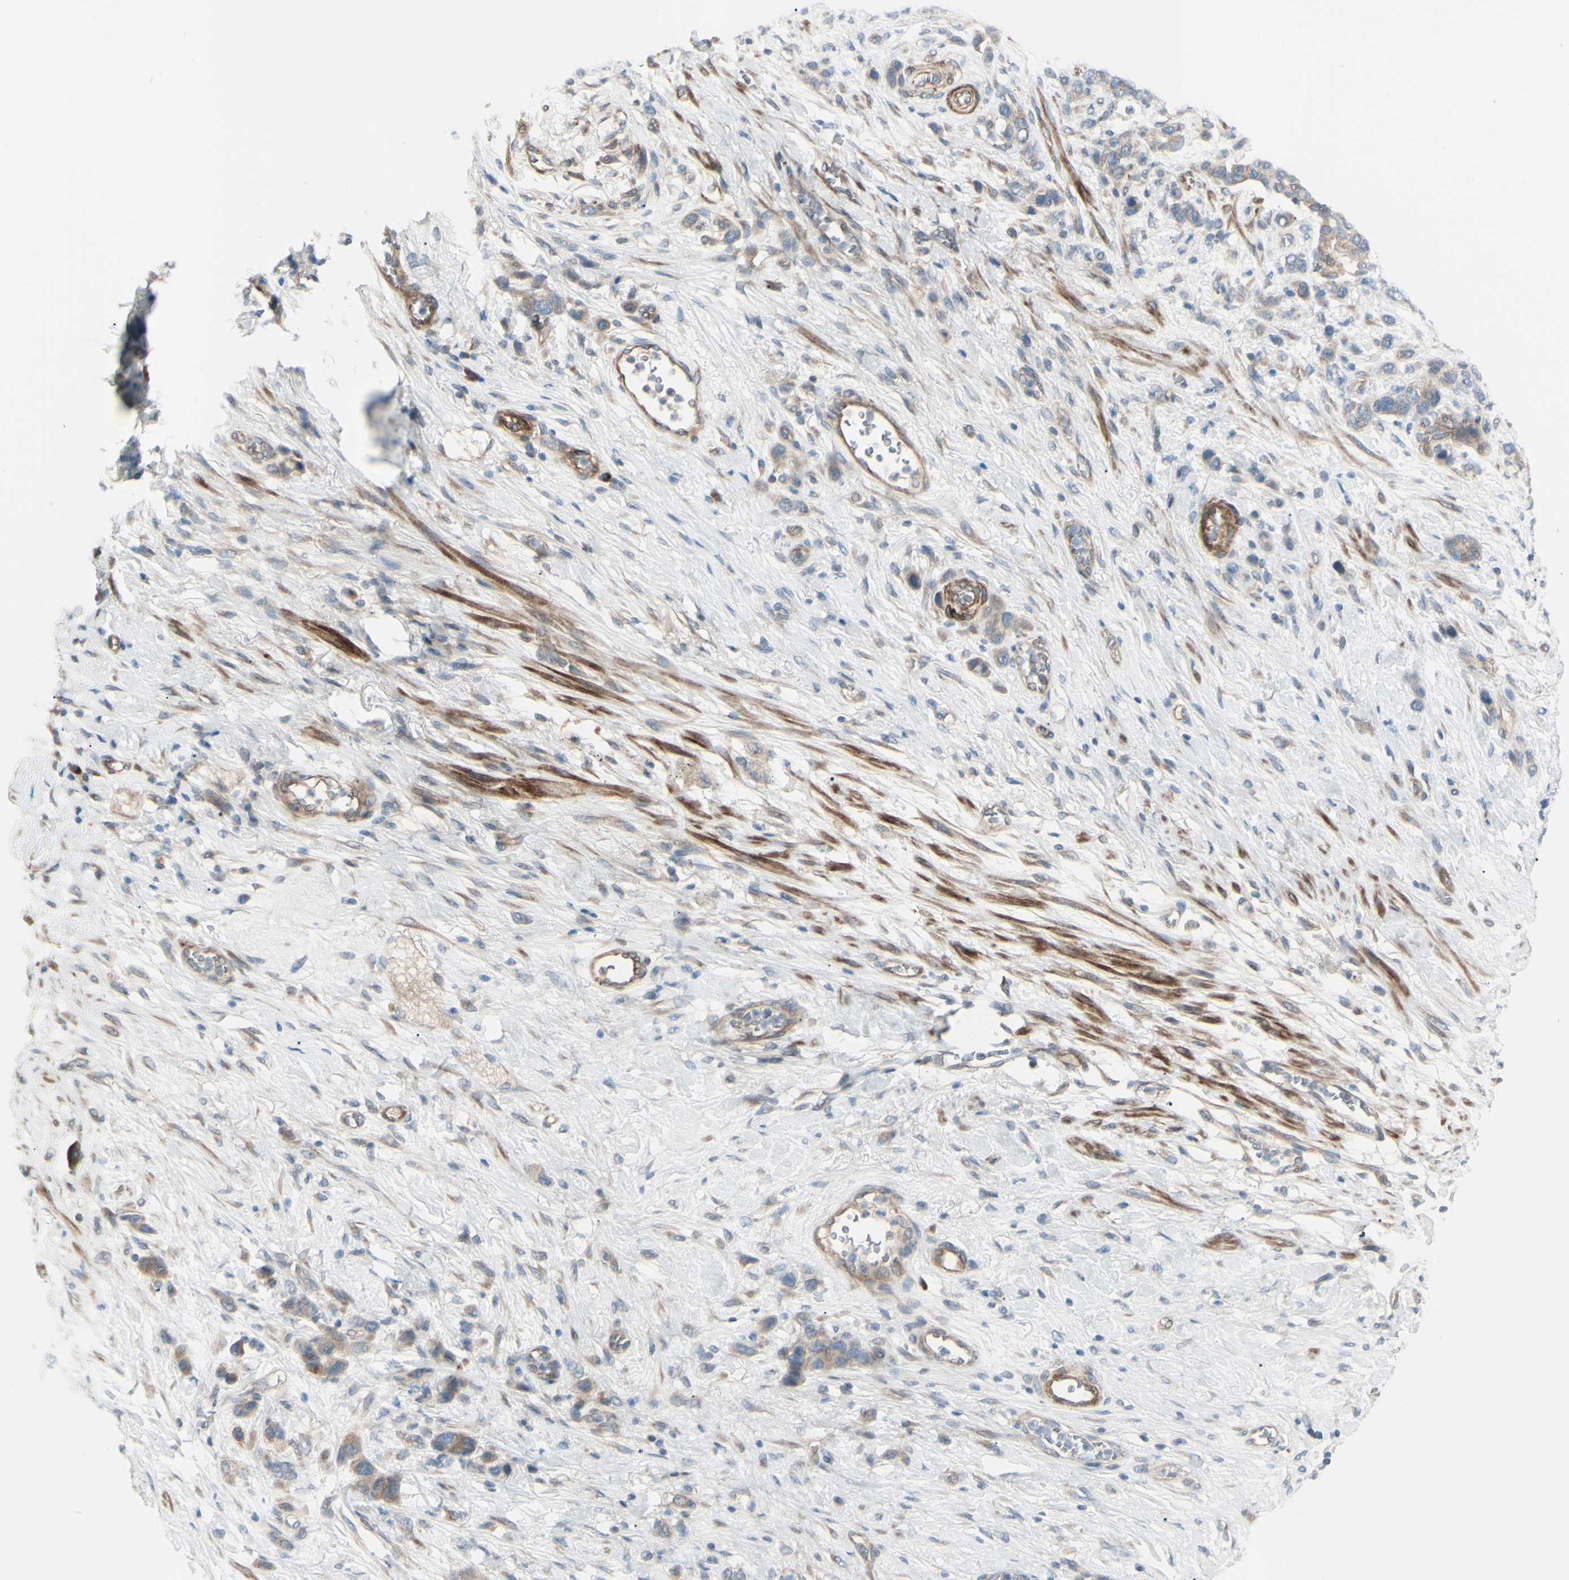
{"staining": {"intensity": "weak", "quantity": ">75%", "location": "cytoplasmic/membranous"}, "tissue": "stomach cancer", "cell_type": "Tumor cells", "image_type": "cancer", "snomed": [{"axis": "morphology", "description": "Adenocarcinoma, NOS"}, {"axis": "morphology", "description": "Adenocarcinoma, High grade"}, {"axis": "topography", "description": "Stomach, upper"}, {"axis": "topography", "description": "Stomach, lower"}], "caption": "Tumor cells display weak cytoplasmic/membranous expression in approximately >75% of cells in adenocarcinoma (stomach). (brown staining indicates protein expression, while blue staining denotes nuclei).", "gene": "LRRK1", "patient": {"sex": "female", "age": 65}}